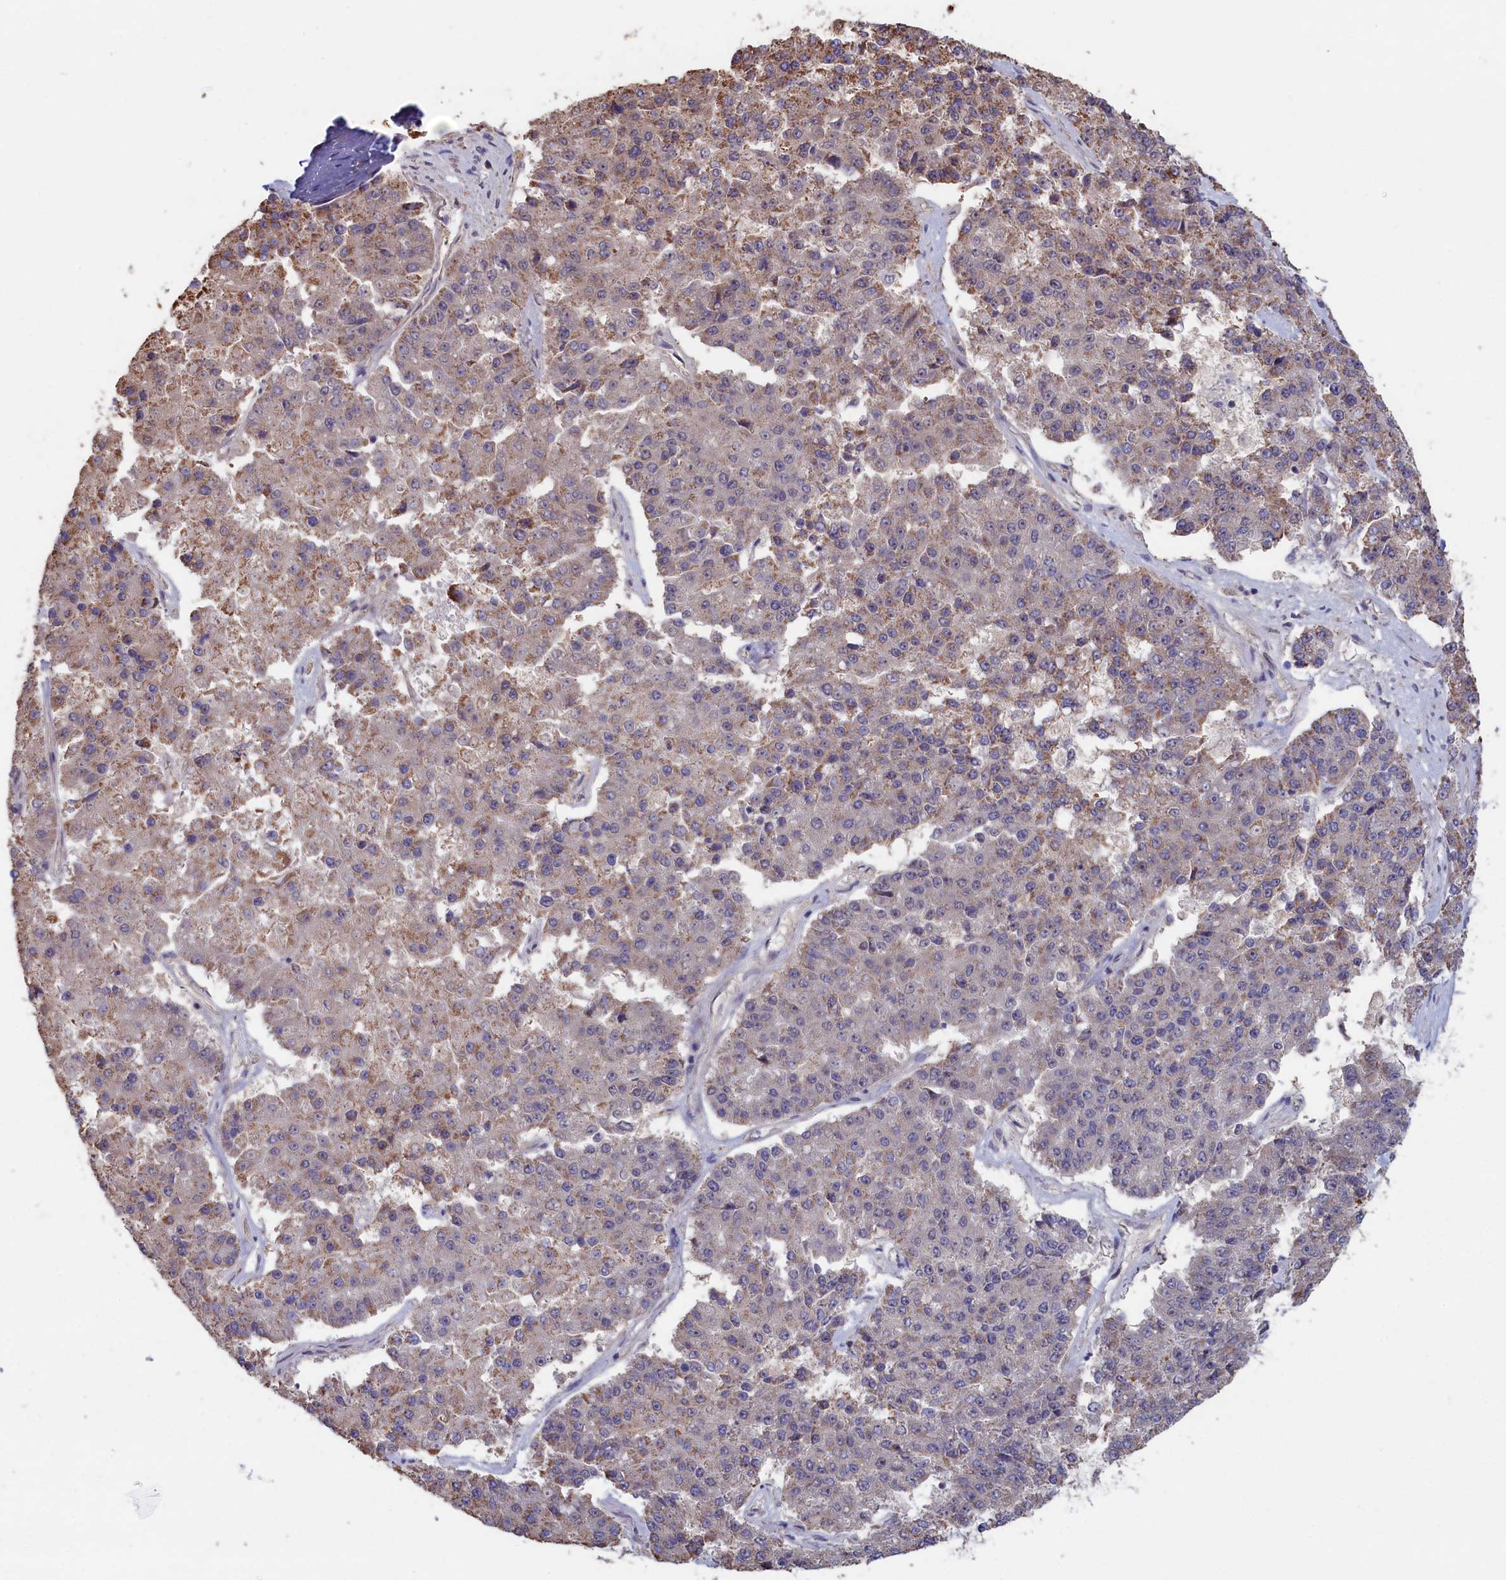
{"staining": {"intensity": "moderate", "quantity": "25%-75%", "location": "cytoplasmic/membranous"}, "tissue": "pancreatic cancer", "cell_type": "Tumor cells", "image_type": "cancer", "snomed": [{"axis": "morphology", "description": "Adenocarcinoma, NOS"}, {"axis": "topography", "description": "Pancreas"}], "caption": "A brown stain labels moderate cytoplasmic/membranous positivity of a protein in human pancreatic cancer (adenocarcinoma) tumor cells.", "gene": "ZNF816", "patient": {"sex": "male", "age": 50}}